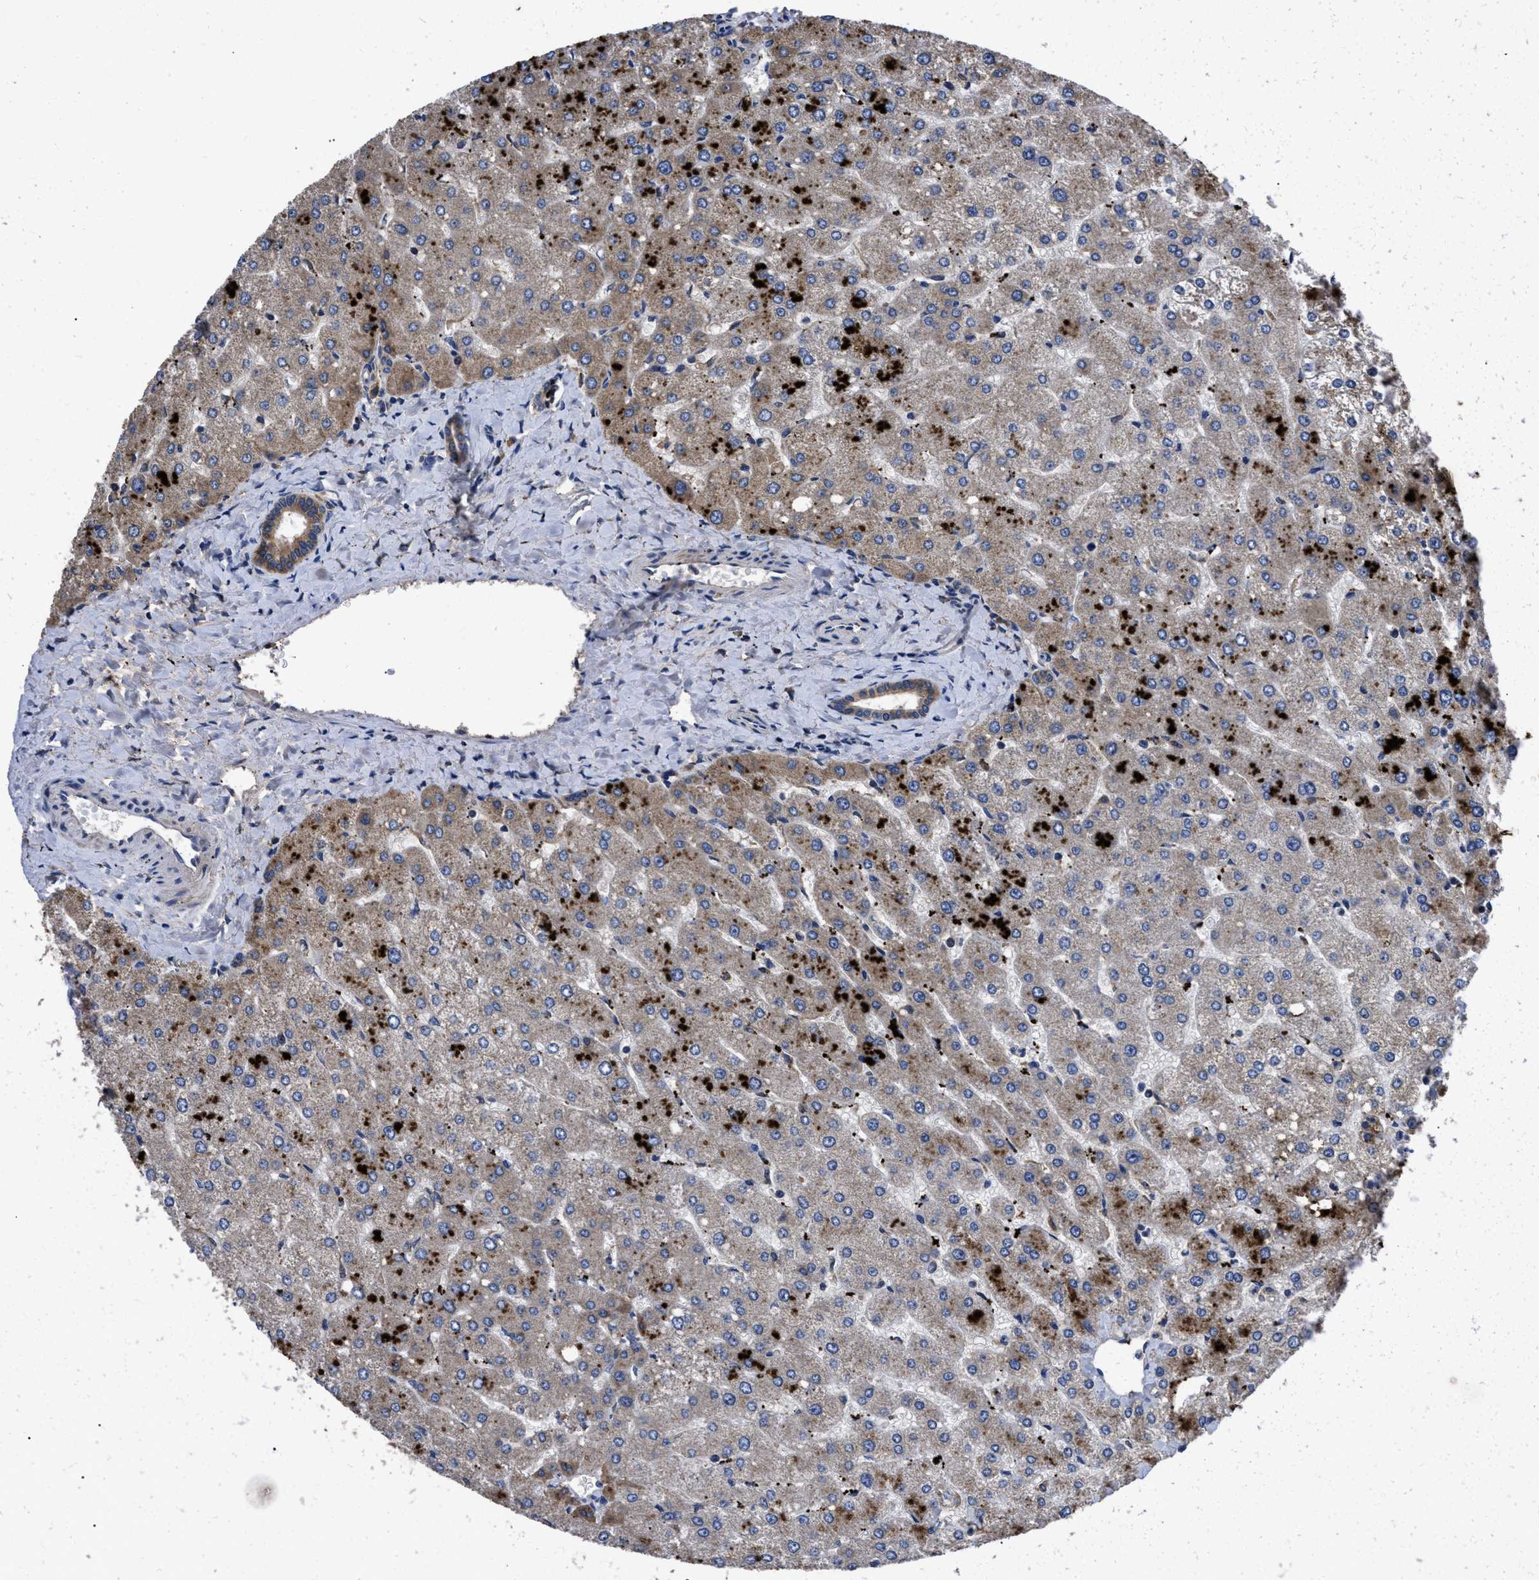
{"staining": {"intensity": "moderate", "quantity": ">75%", "location": "cytoplasmic/membranous"}, "tissue": "liver", "cell_type": "Cholangiocytes", "image_type": "normal", "snomed": [{"axis": "morphology", "description": "Normal tissue, NOS"}, {"axis": "topography", "description": "Liver"}], "caption": "A brown stain labels moderate cytoplasmic/membranous staining of a protein in cholangiocytes of unremarkable liver. Immunohistochemistry (ihc) stains the protein of interest in brown and the nuclei are stained blue.", "gene": "LRRC3", "patient": {"sex": "male", "age": 55}}